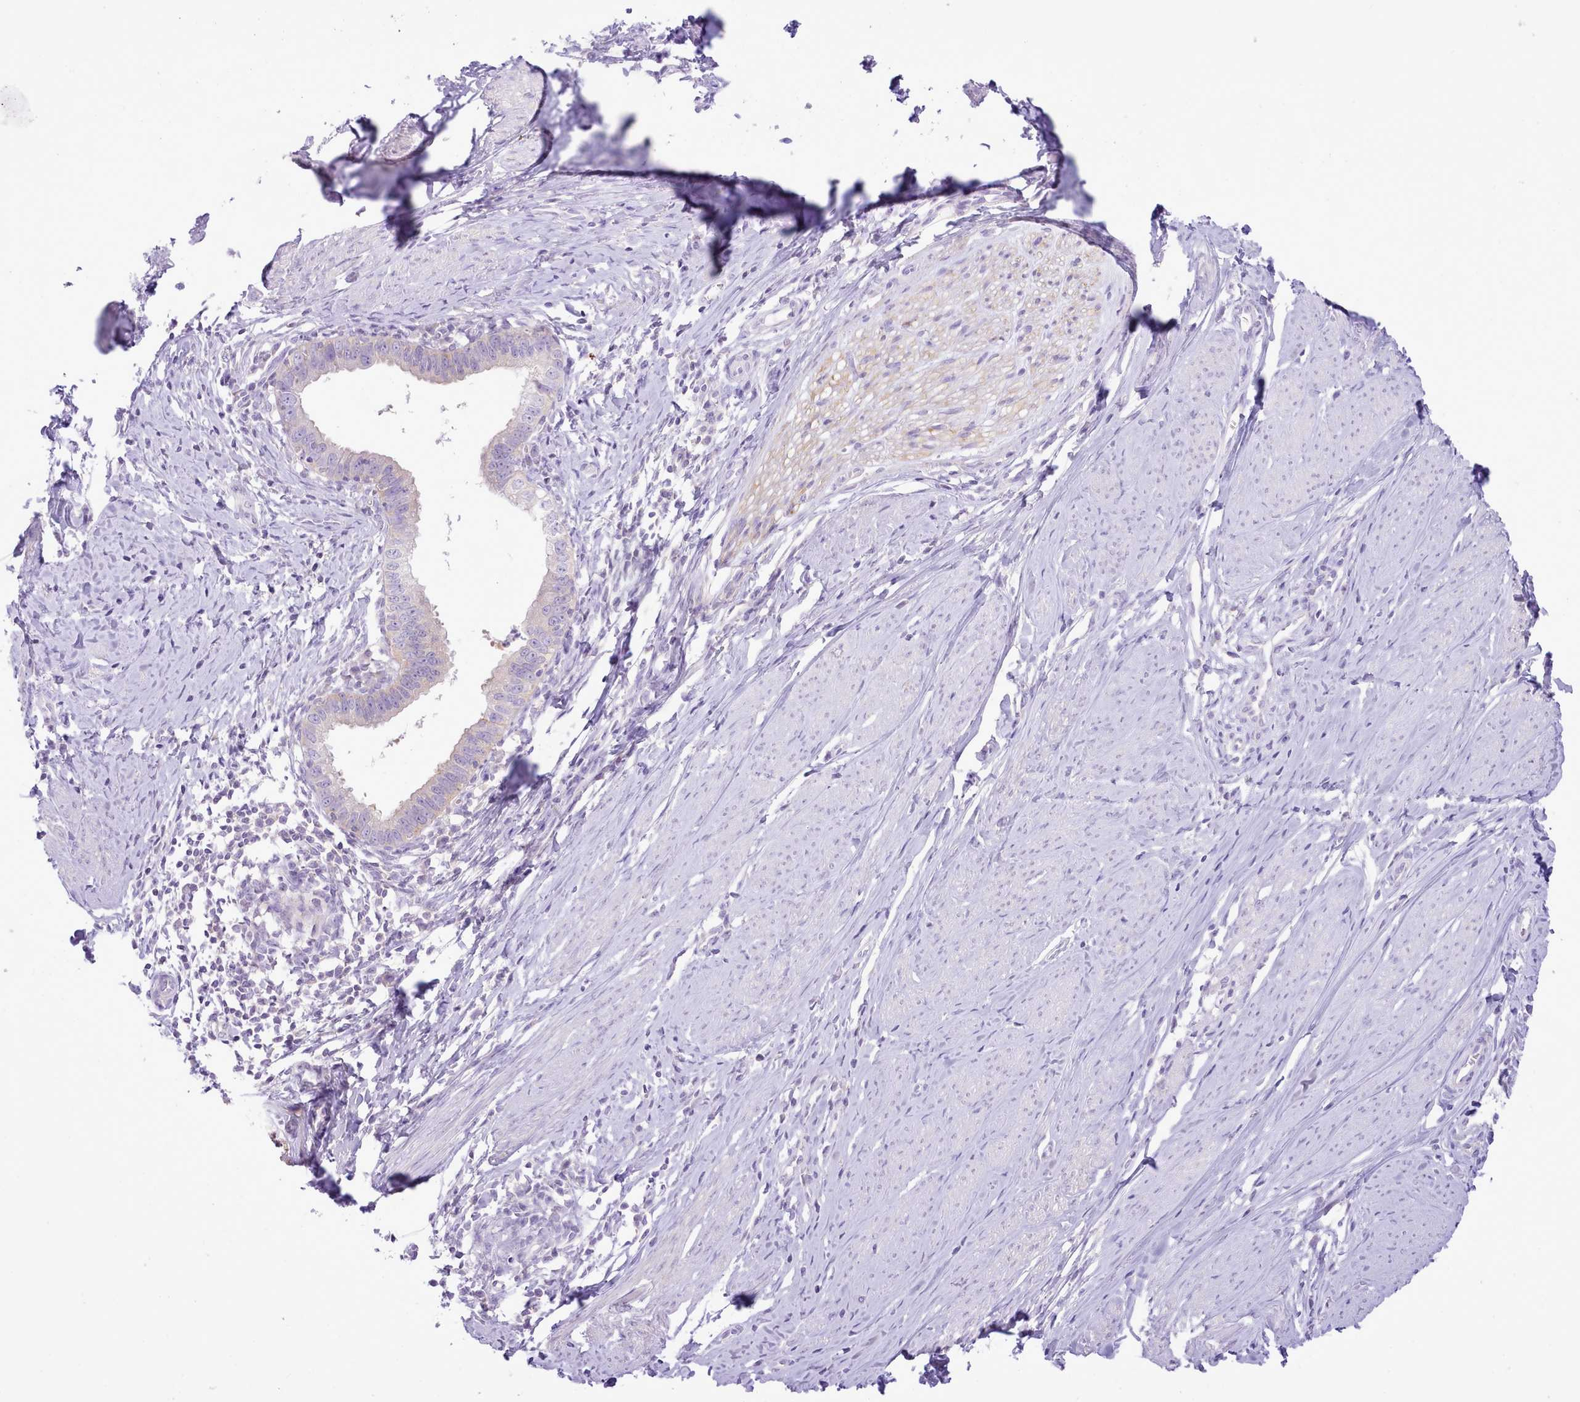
{"staining": {"intensity": "negative", "quantity": "none", "location": "none"}, "tissue": "cervical cancer", "cell_type": "Tumor cells", "image_type": "cancer", "snomed": [{"axis": "morphology", "description": "Adenocarcinoma, NOS"}, {"axis": "topography", "description": "Cervix"}], "caption": "High power microscopy micrograph of an IHC micrograph of adenocarcinoma (cervical), revealing no significant staining in tumor cells.", "gene": "MDFI", "patient": {"sex": "female", "age": 36}}